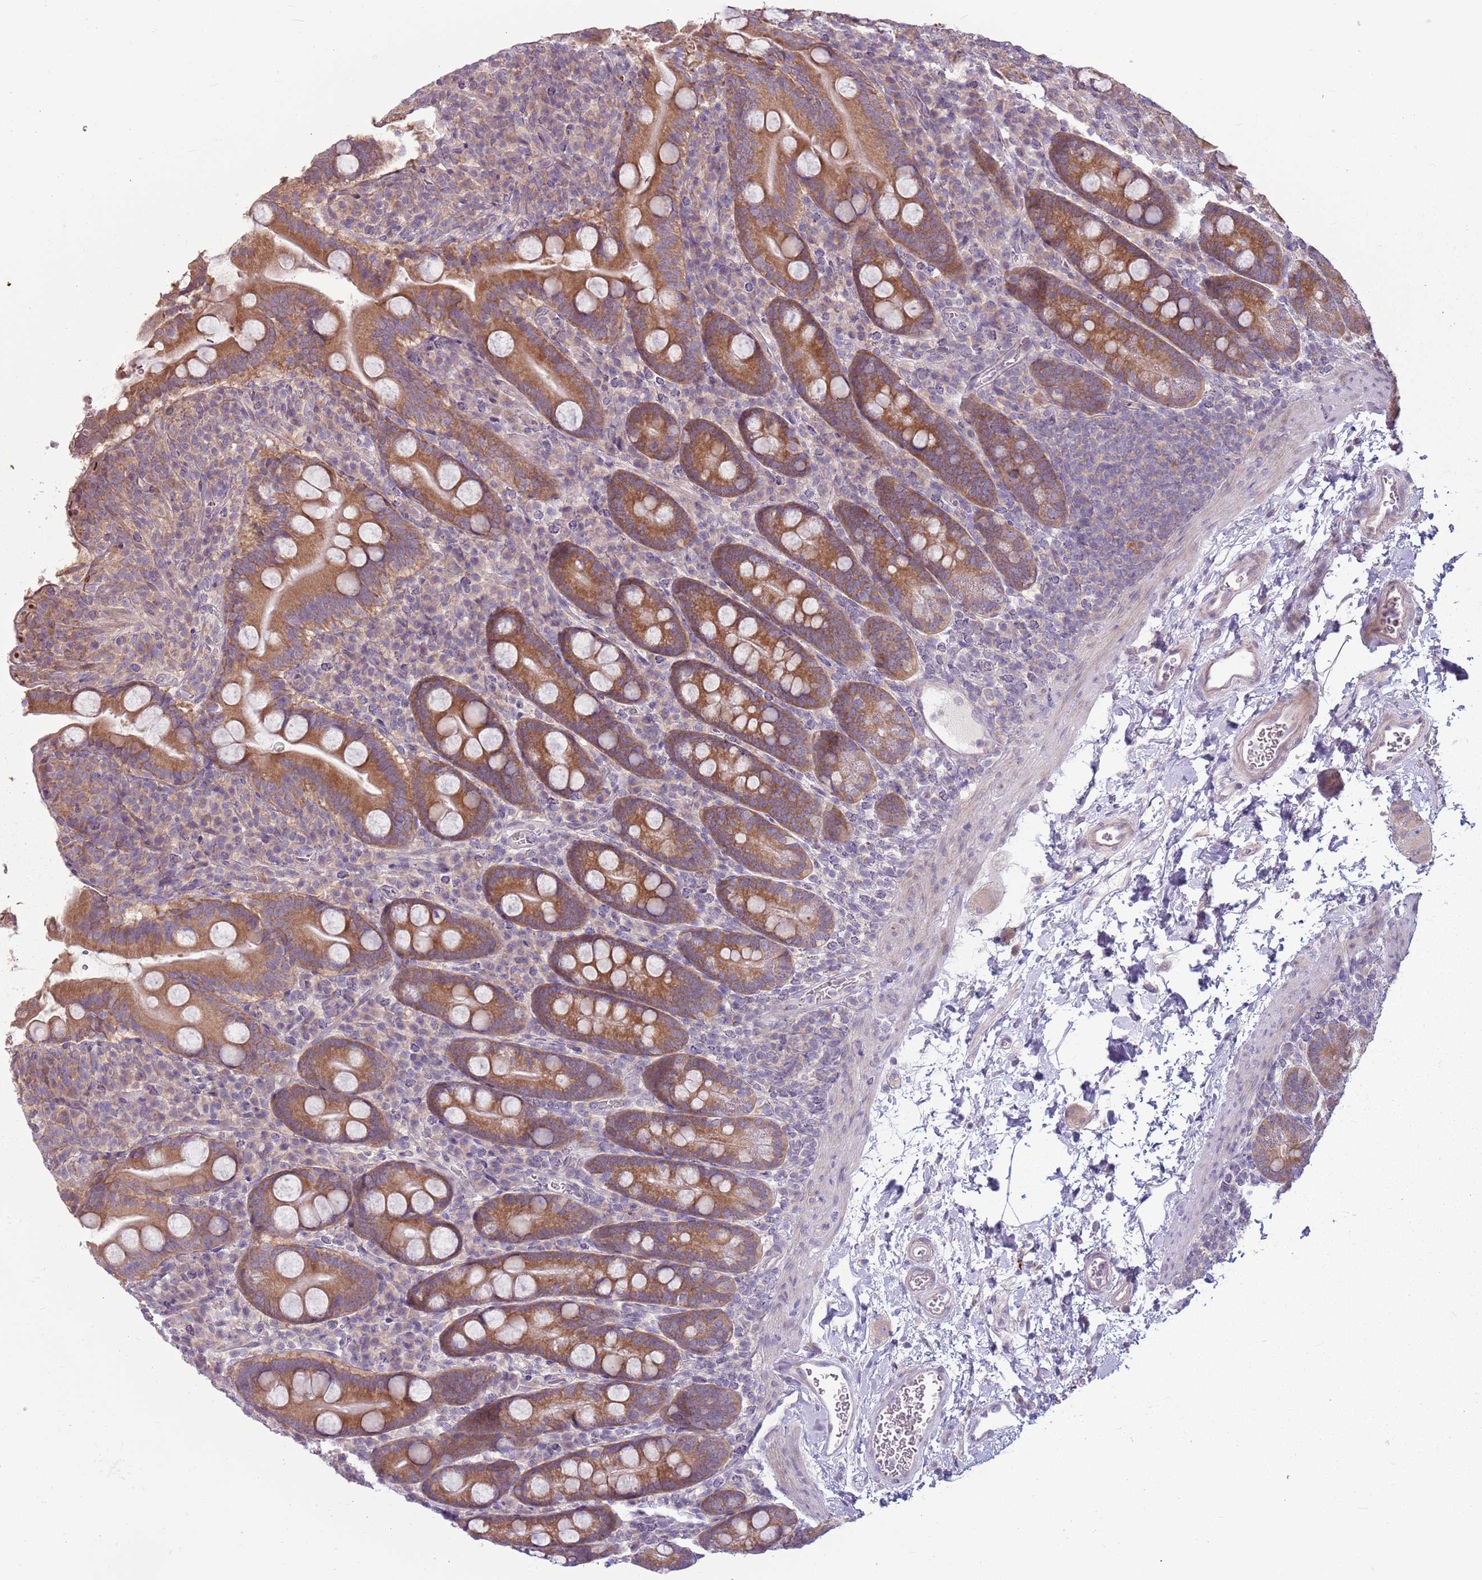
{"staining": {"intensity": "moderate", "quantity": ">75%", "location": "cytoplasmic/membranous"}, "tissue": "duodenum", "cell_type": "Glandular cells", "image_type": "normal", "snomed": [{"axis": "morphology", "description": "Normal tissue, NOS"}, {"axis": "topography", "description": "Duodenum"}], "caption": "Protein staining demonstrates moderate cytoplasmic/membranous staining in about >75% of glandular cells in benign duodenum. (DAB IHC, brown staining for protein, blue staining for nuclei).", "gene": "HSPA14", "patient": {"sex": "male", "age": 35}}